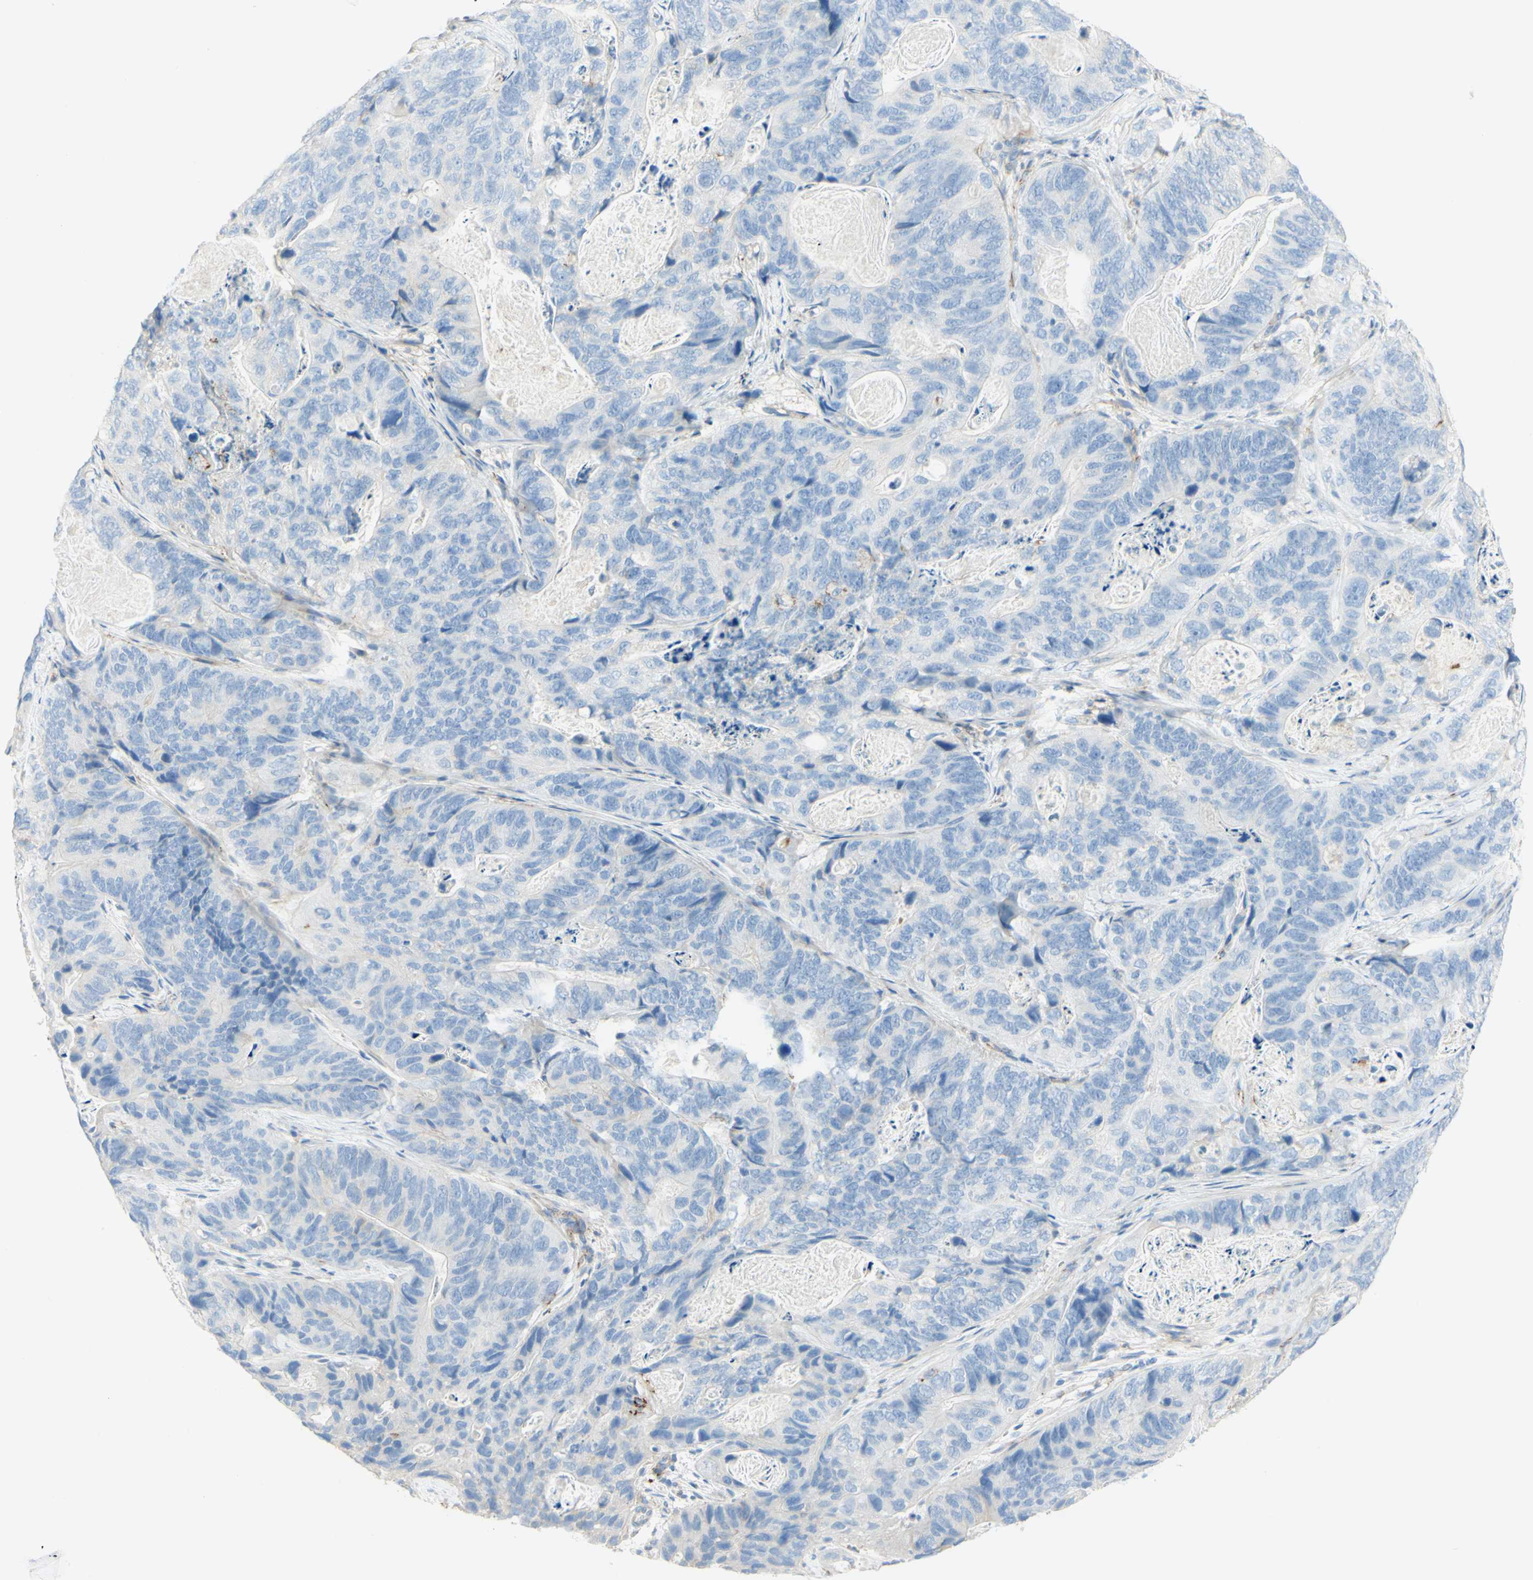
{"staining": {"intensity": "negative", "quantity": "none", "location": "none"}, "tissue": "stomach cancer", "cell_type": "Tumor cells", "image_type": "cancer", "snomed": [{"axis": "morphology", "description": "Adenocarcinoma, NOS"}, {"axis": "topography", "description": "Stomach"}], "caption": "High magnification brightfield microscopy of adenocarcinoma (stomach) stained with DAB (brown) and counterstained with hematoxylin (blue): tumor cells show no significant staining.", "gene": "ALCAM", "patient": {"sex": "female", "age": 89}}